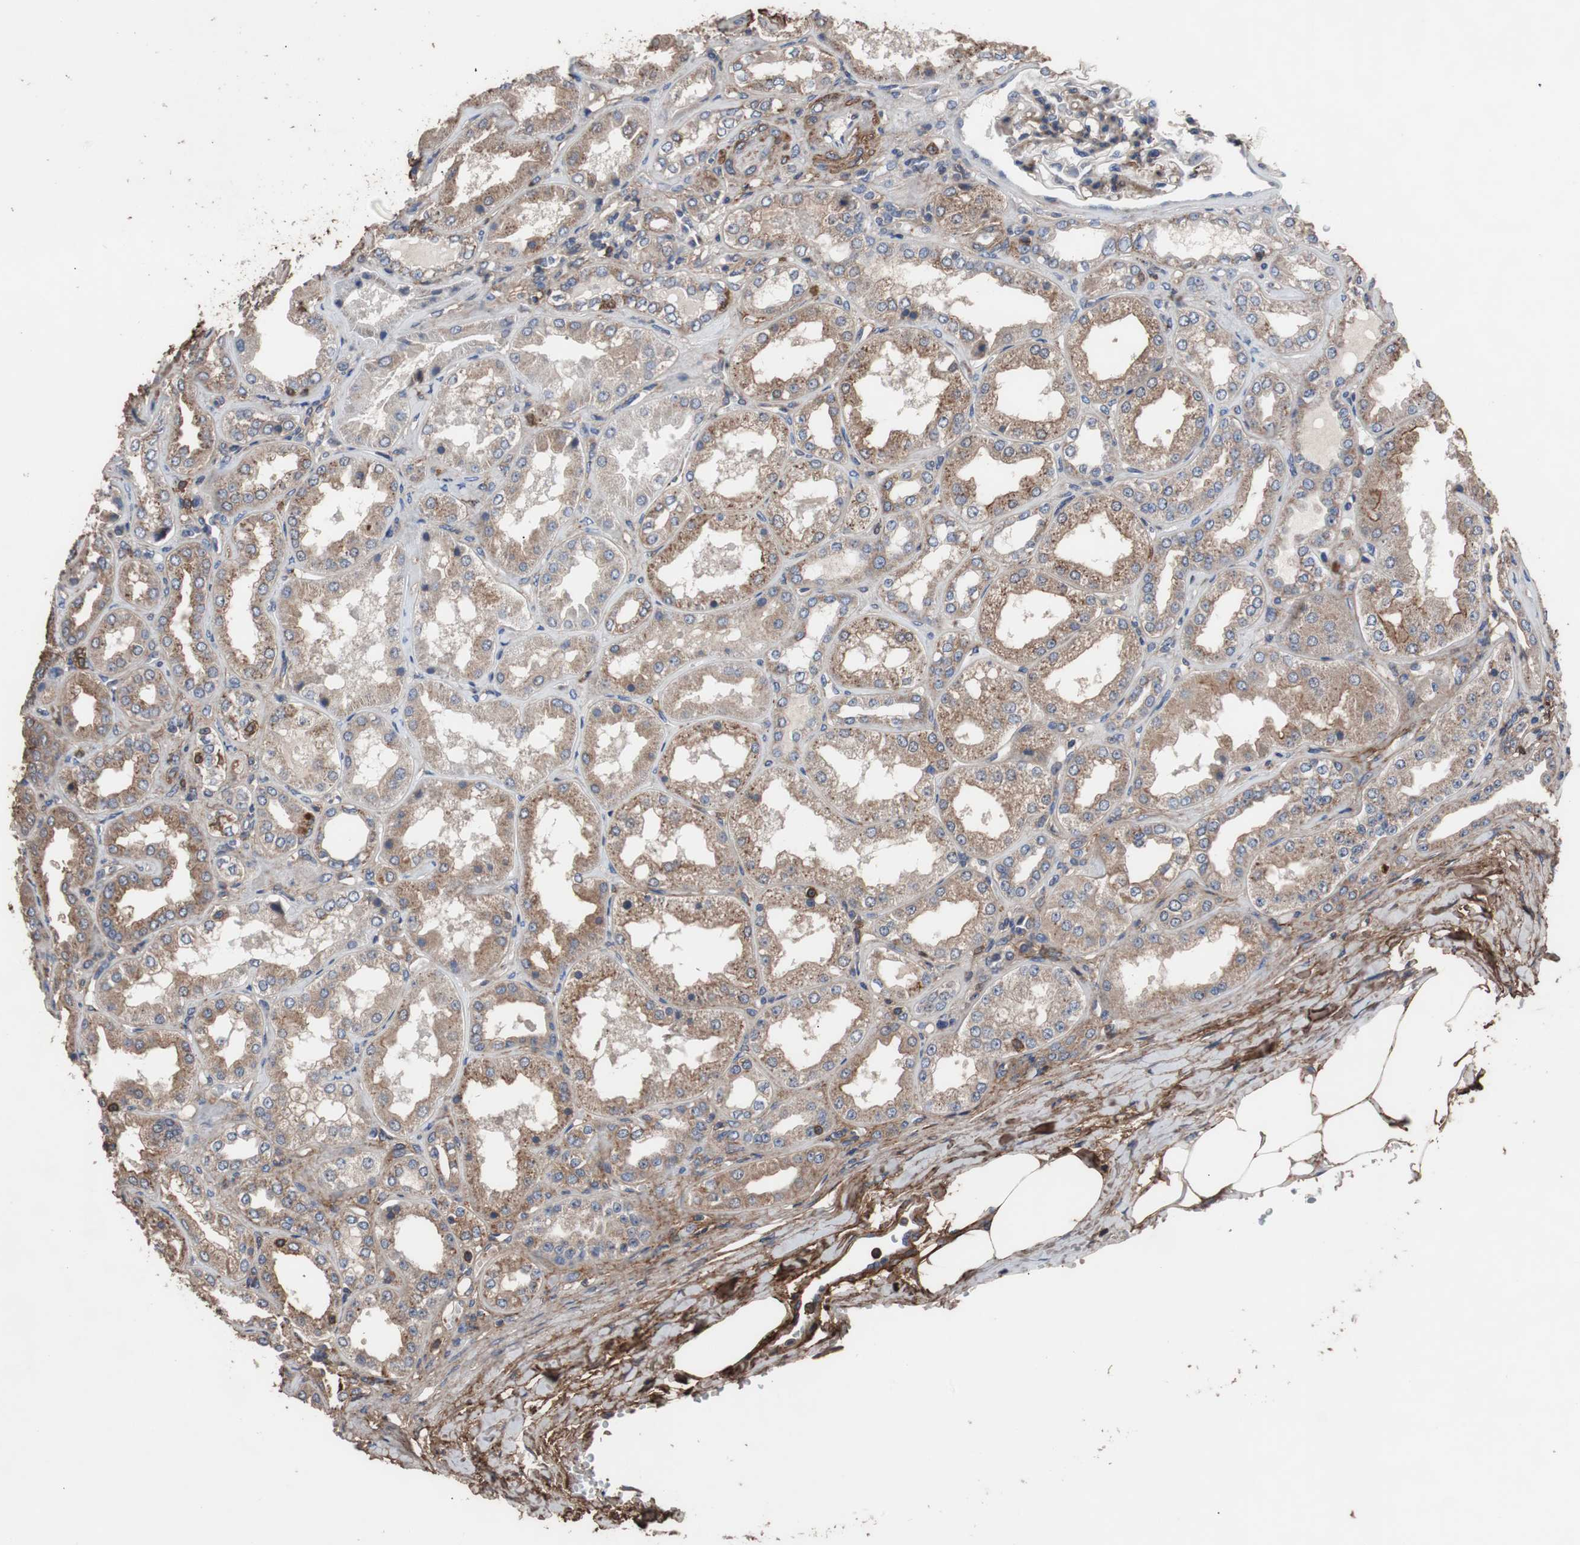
{"staining": {"intensity": "weak", "quantity": ">75%", "location": "cytoplasmic/membranous"}, "tissue": "kidney", "cell_type": "Cells in glomeruli", "image_type": "normal", "snomed": [{"axis": "morphology", "description": "Normal tissue, NOS"}, {"axis": "topography", "description": "Kidney"}], "caption": "Immunohistochemical staining of benign human kidney exhibits >75% levels of weak cytoplasmic/membranous protein positivity in about >75% of cells in glomeruli.", "gene": "COL6A2", "patient": {"sex": "female", "age": 56}}